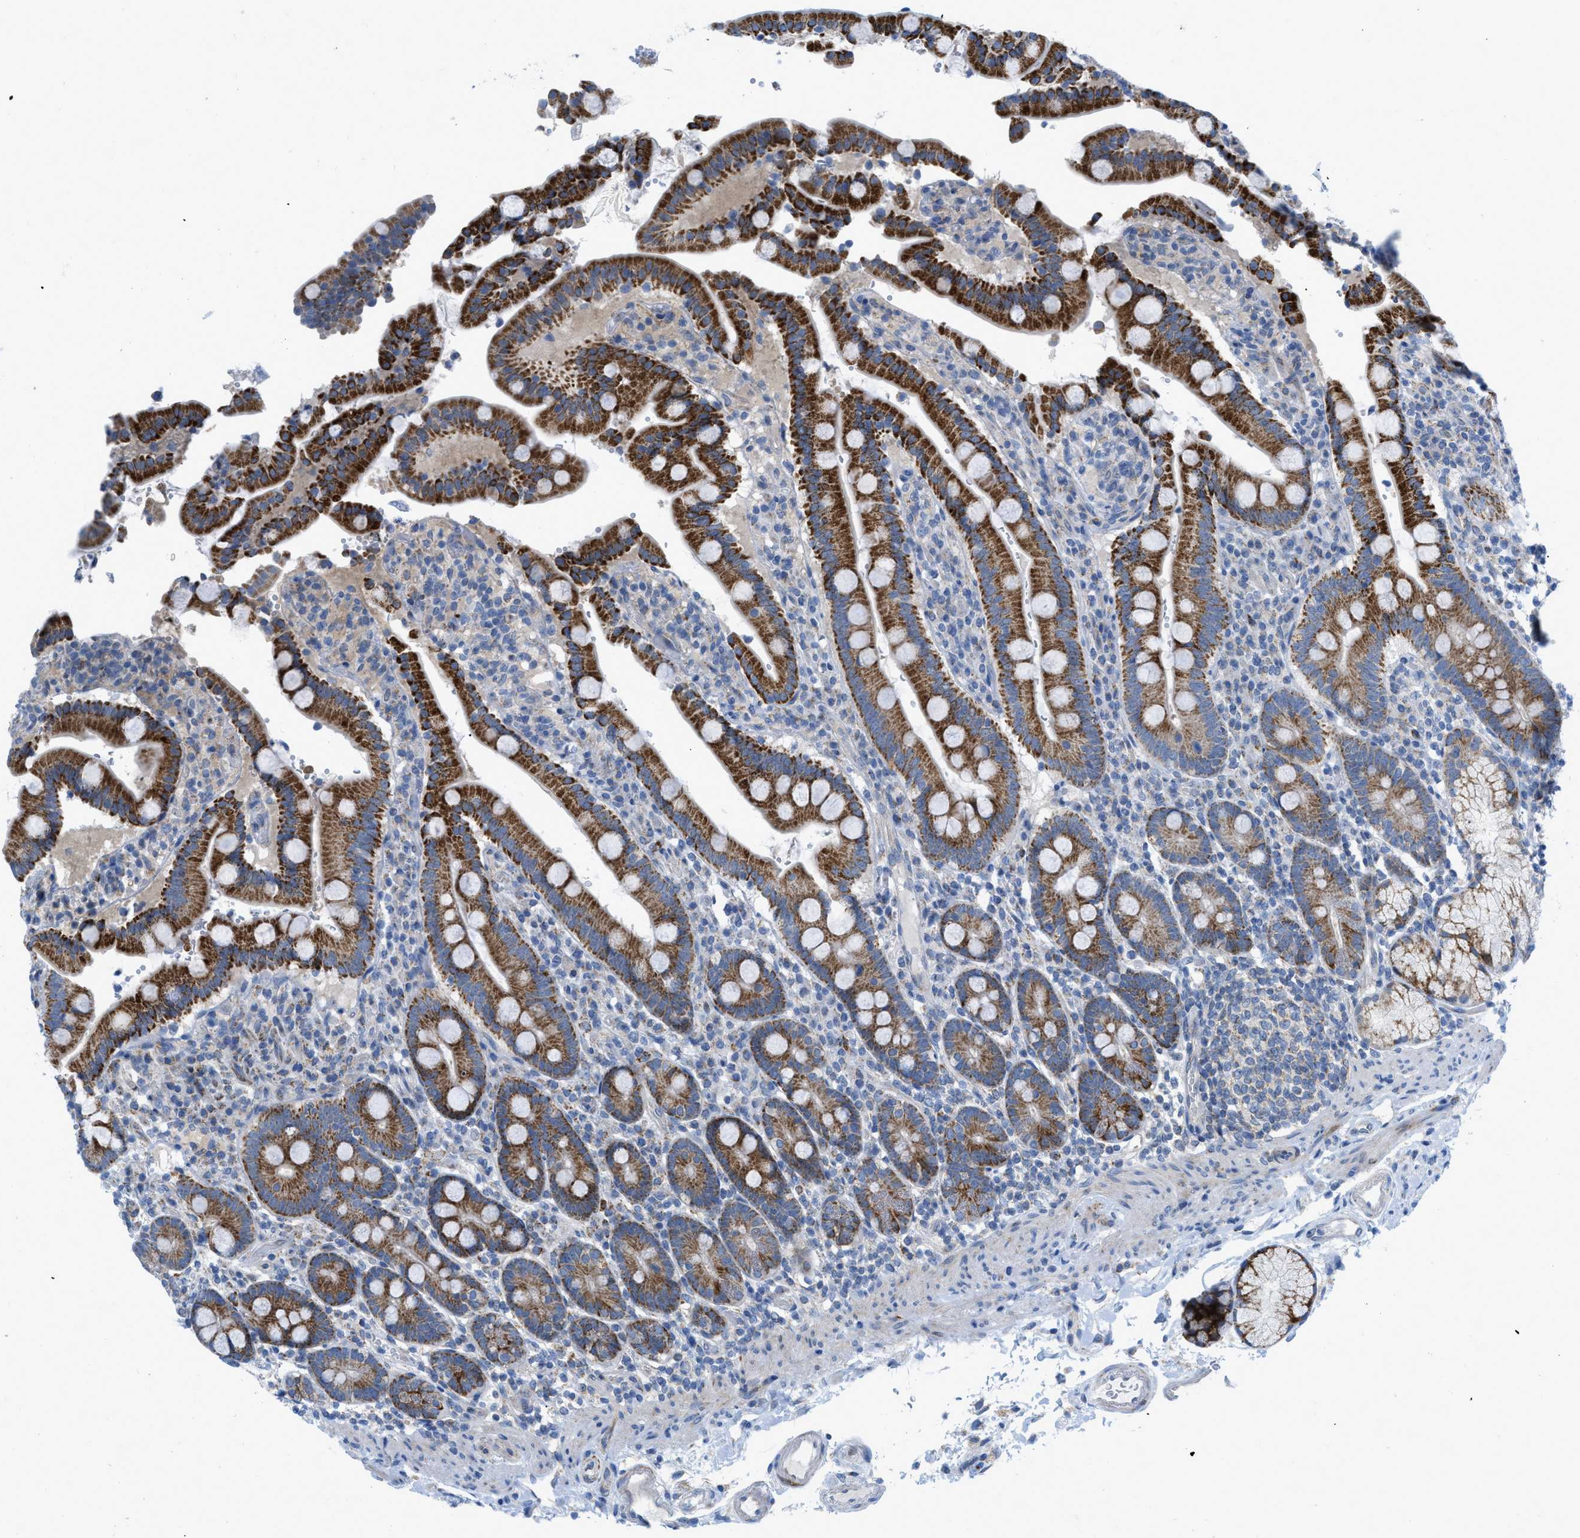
{"staining": {"intensity": "strong", "quantity": ">75%", "location": "cytoplasmic/membranous"}, "tissue": "duodenum", "cell_type": "Glandular cells", "image_type": "normal", "snomed": [{"axis": "morphology", "description": "Normal tissue, NOS"}, {"axis": "topography", "description": "Small intestine, NOS"}], "caption": "This is a photomicrograph of immunohistochemistry (IHC) staining of normal duodenum, which shows strong expression in the cytoplasmic/membranous of glandular cells.", "gene": "RBBP9", "patient": {"sex": "female", "age": 71}}